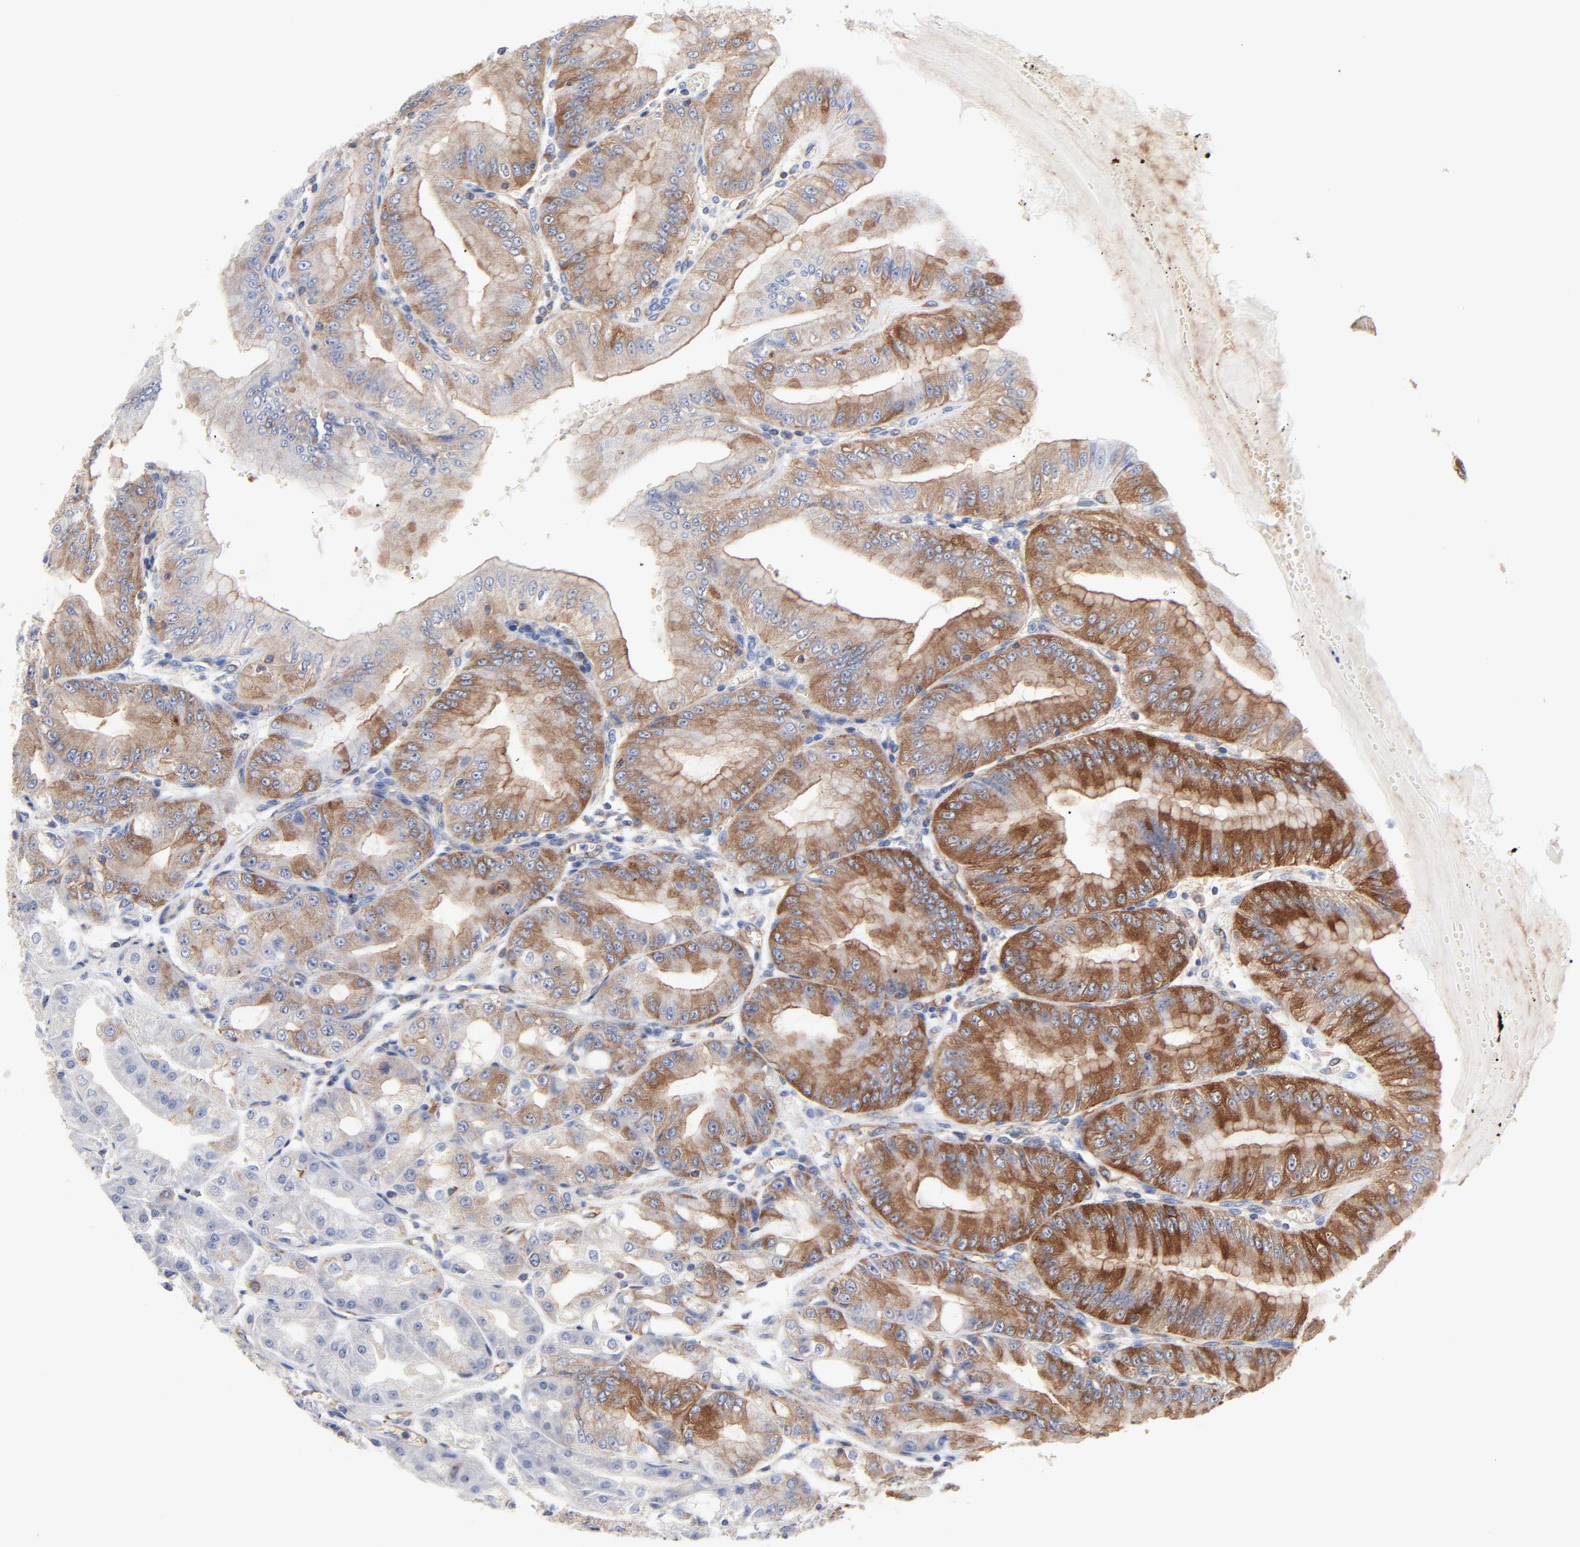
{"staining": {"intensity": "strong", "quantity": ">75%", "location": "cytoplasmic/membranous"}, "tissue": "stomach", "cell_type": "Glandular cells", "image_type": "normal", "snomed": [{"axis": "morphology", "description": "Normal tissue, NOS"}, {"axis": "topography", "description": "Stomach, lower"}], "caption": "Protein staining reveals strong cytoplasmic/membranous expression in about >75% of glandular cells in normal stomach. The staining was performed using DAB (3,3'-diaminobenzidine) to visualize the protein expression in brown, while the nuclei were stained in blue with hematoxylin (Magnification: 20x).", "gene": "CD2AP", "patient": {"sex": "male", "age": 71}}